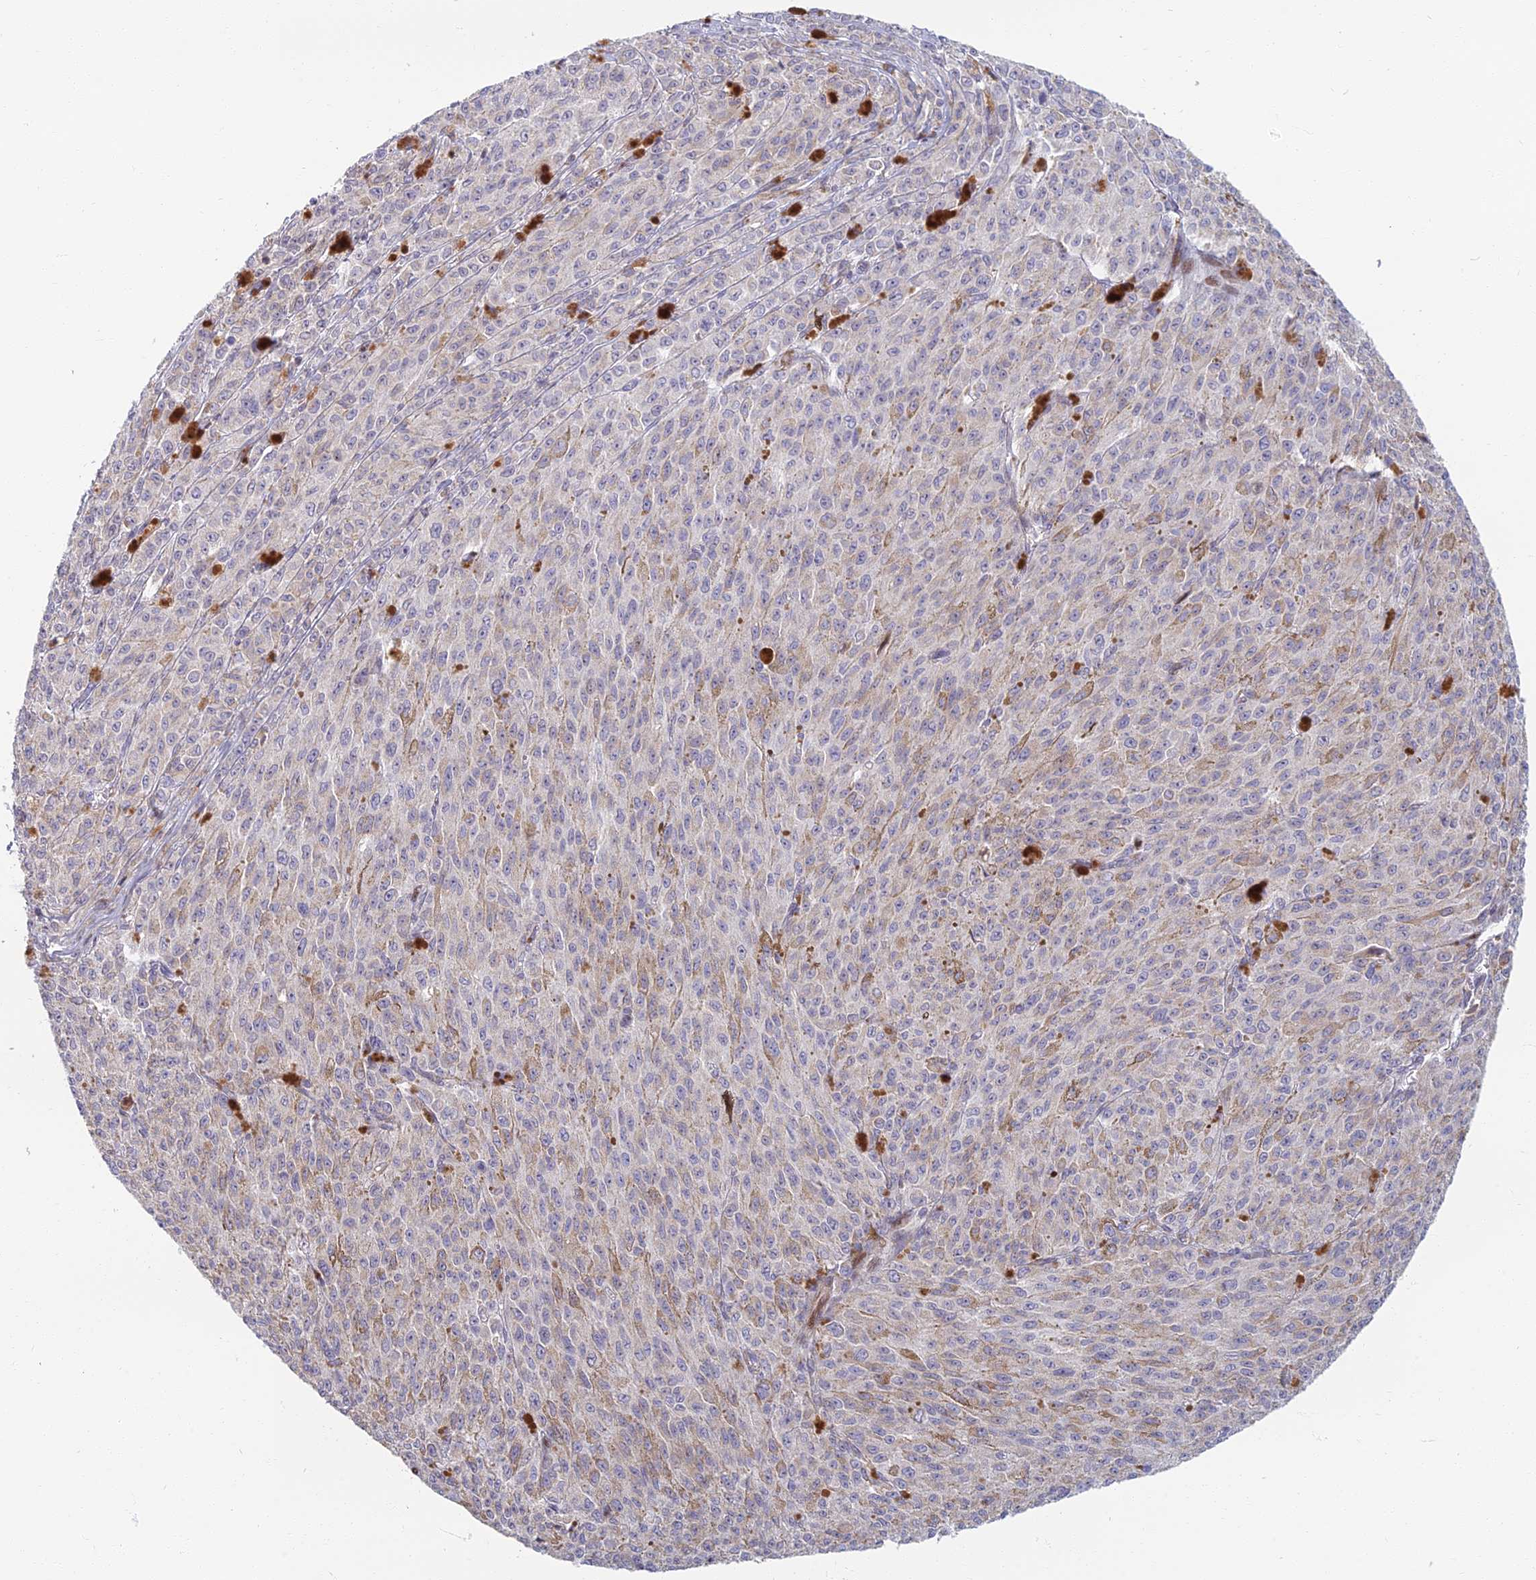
{"staining": {"intensity": "weak", "quantity": "<25%", "location": "cytoplasmic/membranous"}, "tissue": "melanoma", "cell_type": "Tumor cells", "image_type": "cancer", "snomed": [{"axis": "morphology", "description": "Malignant melanoma, NOS"}, {"axis": "topography", "description": "Skin"}], "caption": "A photomicrograph of malignant melanoma stained for a protein shows no brown staining in tumor cells.", "gene": "C15orf40", "patient": {"sex": "female", "age": 52}}